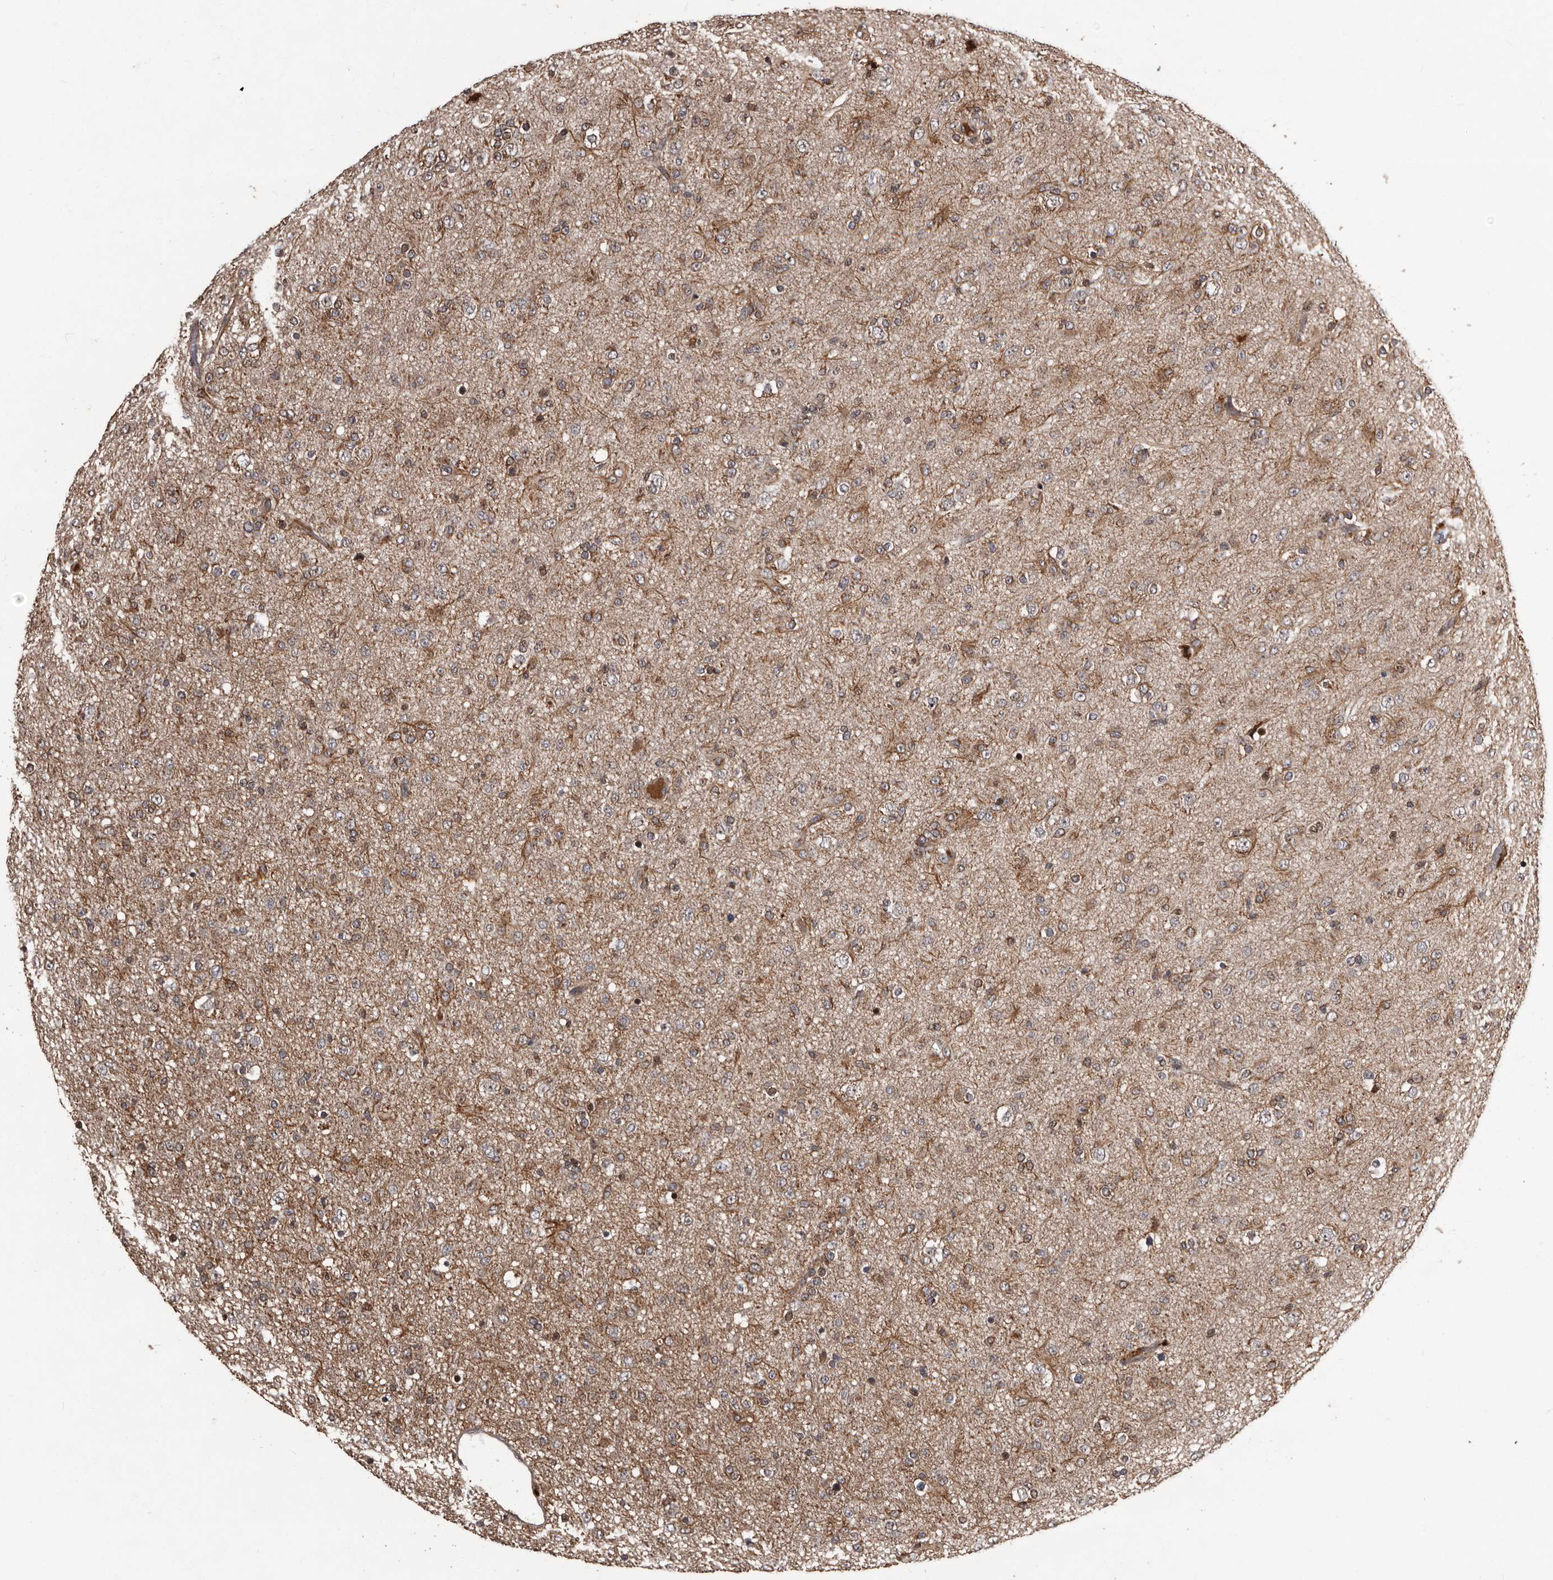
{"staining": {"intensity": "weak", "quantity": "25%-75%", "location": "cytoplasmic/membranous"}, "tissue": "glioma", "cell_type": "Tumor cells", "image_type": "cancer", "snomed": [{"axis": "morphology", "description": "Glioma, malignant, Low grade"}, {"axis": "topography", "description": "Brain"}], "caption": "Approximately 25%-75% of tumor cells in glioma display weak cytoplasmic/membranous protein positivity as visualized by brown immunohistochemical staining.", "gene": "SERTAD4", "patient": {"sex": "male", "age": 65}}